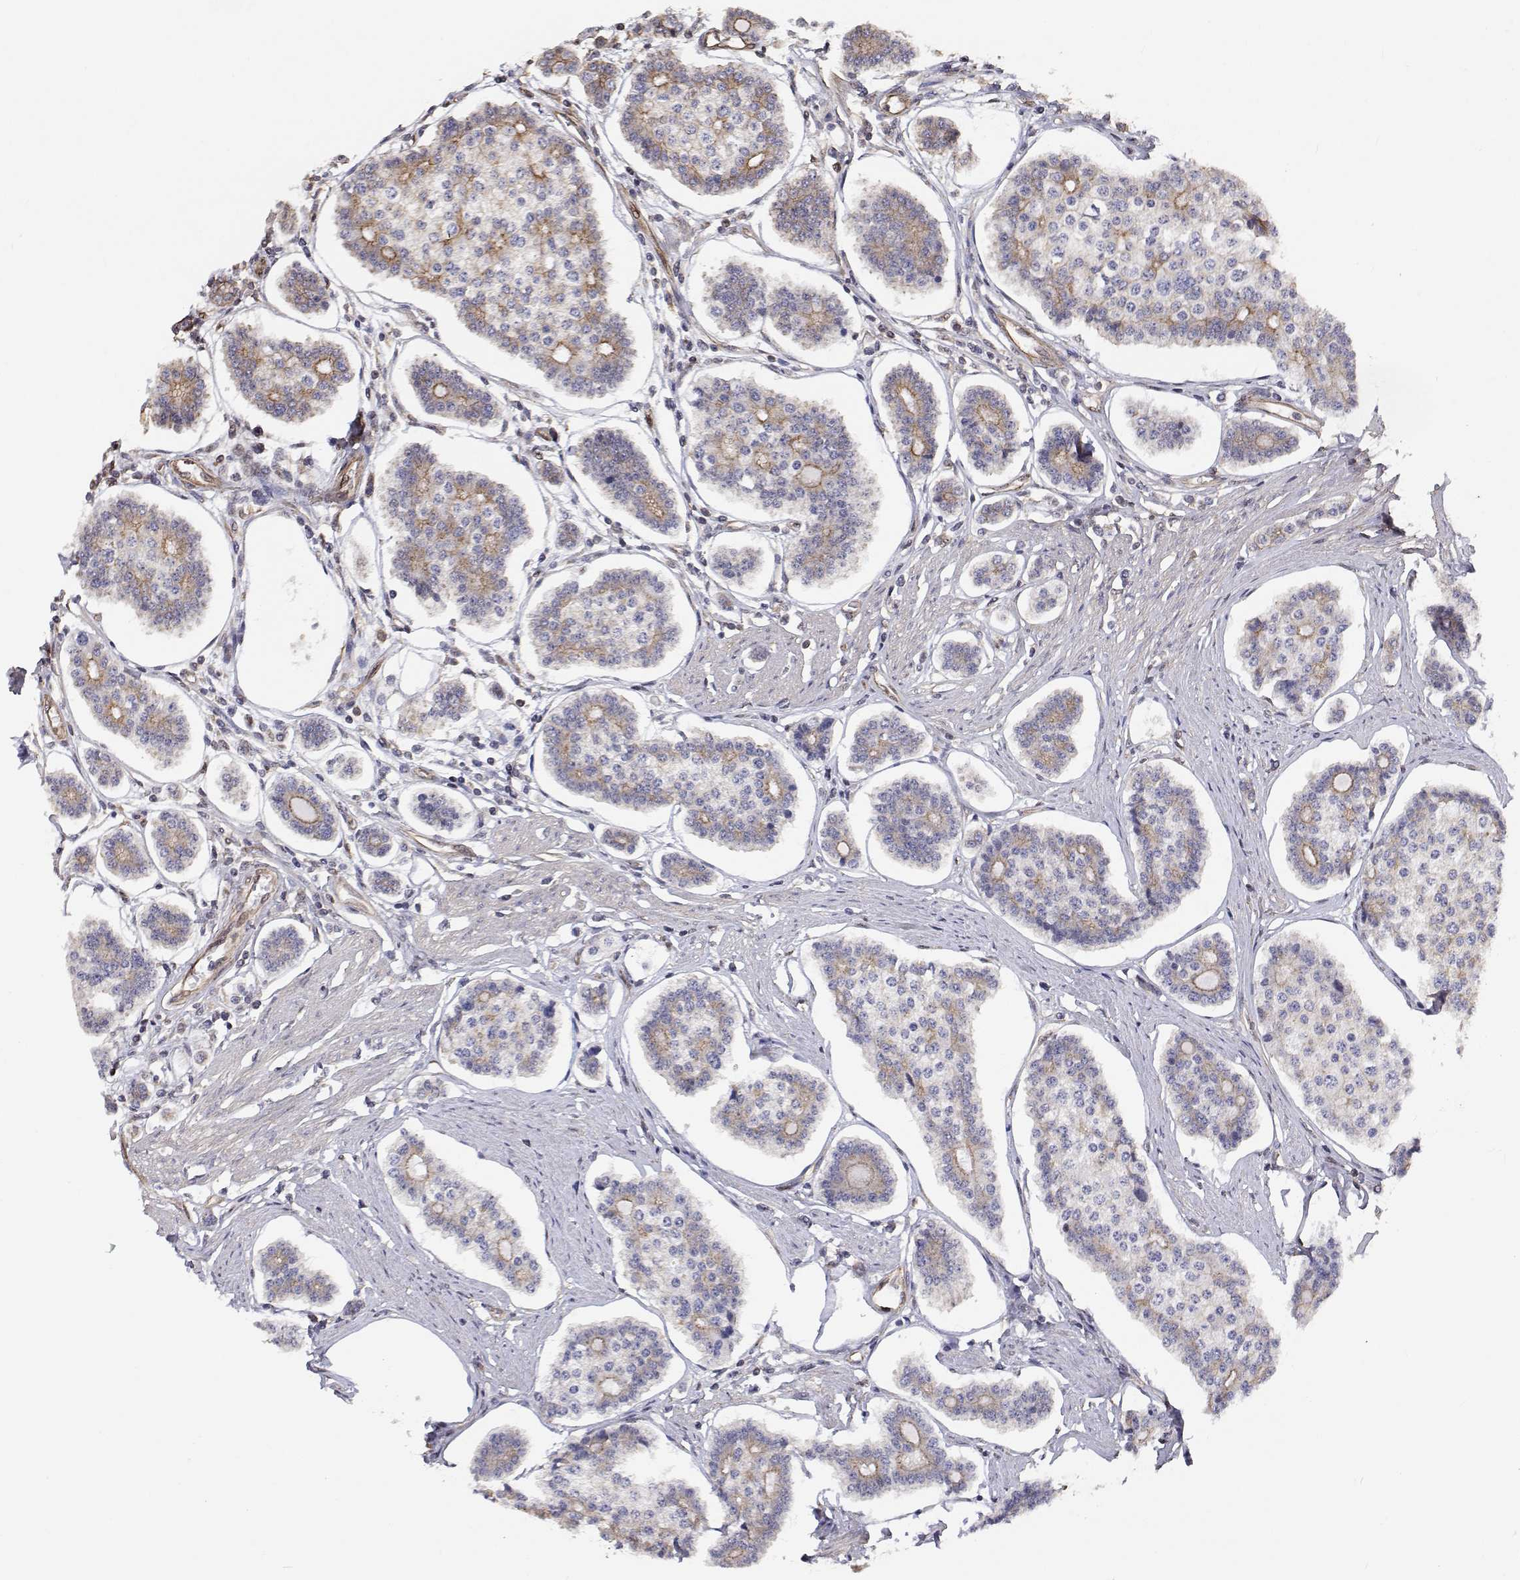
{"staining": {"intensity": "weak", "quantity": "25%-75%", "location": "cytoplasmic/membranous"}, "tissue": "carcinoid", "cell_type": "Tumor cells", "image_type": "cancer", "snomed": [{"axis": "morphology", "description": "Carcinoid, malignant, NOS"}, {"axis": "topography", "description": "Small intestine"}], "caption": "DAB (3,3'-diaminobenzidine) immunohistochemical staining of malignant carcinoid reveals weak cytoplasmic/membranous protein staining in approximately 25%-75% of tumor cells. (Brightfield microscopy of DAB IHC at high magnification).", "gene": "GSDMA", "patient": {"sex": "female", "age": 65}}